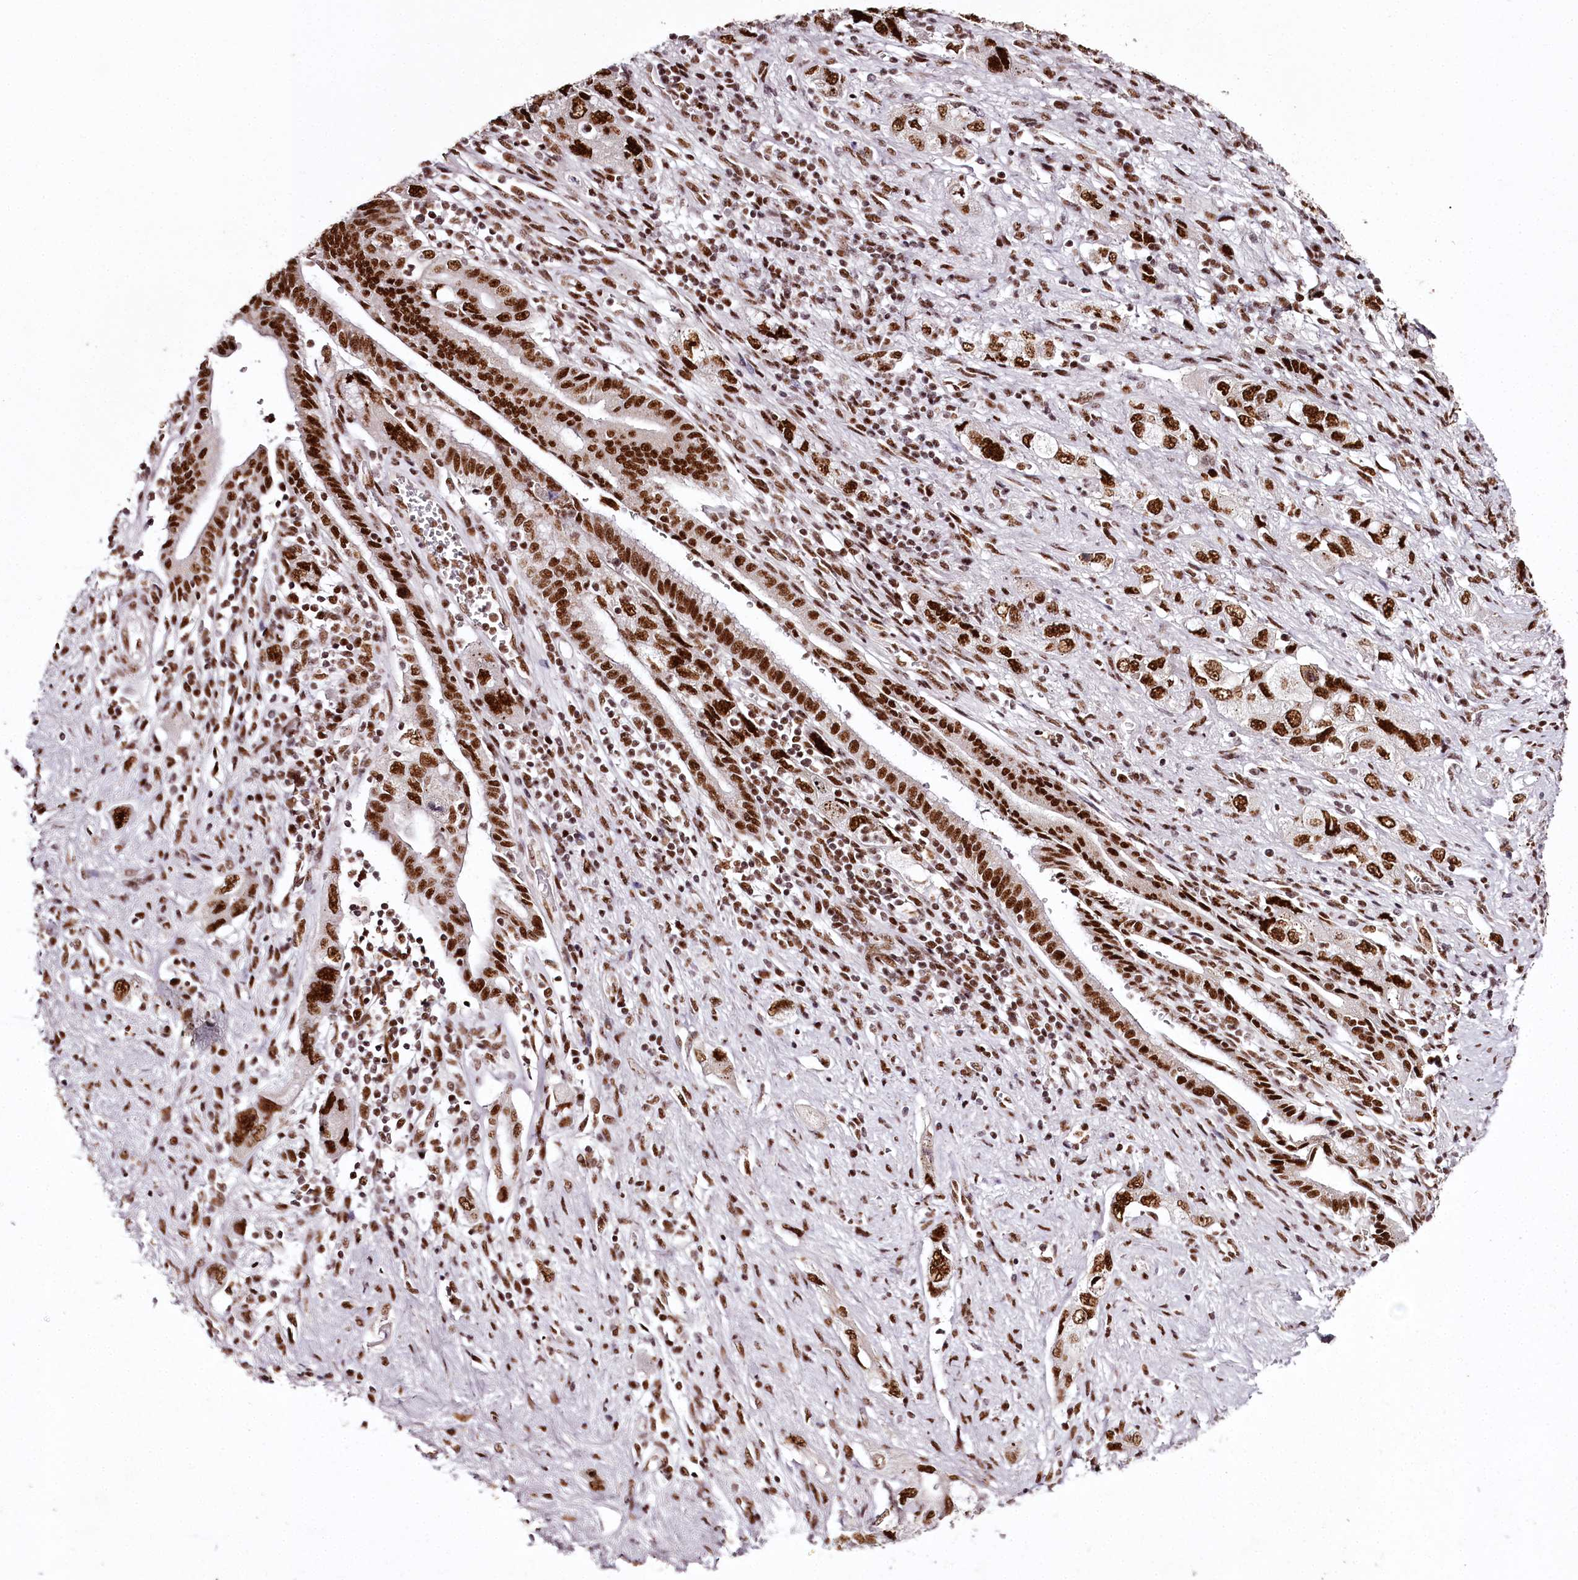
{"staining": {"intensity": "strong", "quantity": ">75%", "location": "nuclear"}, "tissue": "pancreatic cancer", "cell_type": "Tumor cells", "image_type": "cancer", "snomed": [{"axis": "morphology", "description": "Adenocarcinoma, NOS"}, {"axis": "topography", "description": "Pancreas"}], "caption": "Immunohistochemistry (DAB (3,3'-diaminobenzidine)) staining of human pancreatic cancer (adenocarcinoma) displays strong nuclear protein expression in about >75% of tumor cells. Using DAB (3,3'-diaminobenzidine) (brown) and hematoxylin (blue) stains, captured at high magnification using brightfield microscopy.", "gene": "PSPC1", "patient": {"sex": "female", "age": 73}}